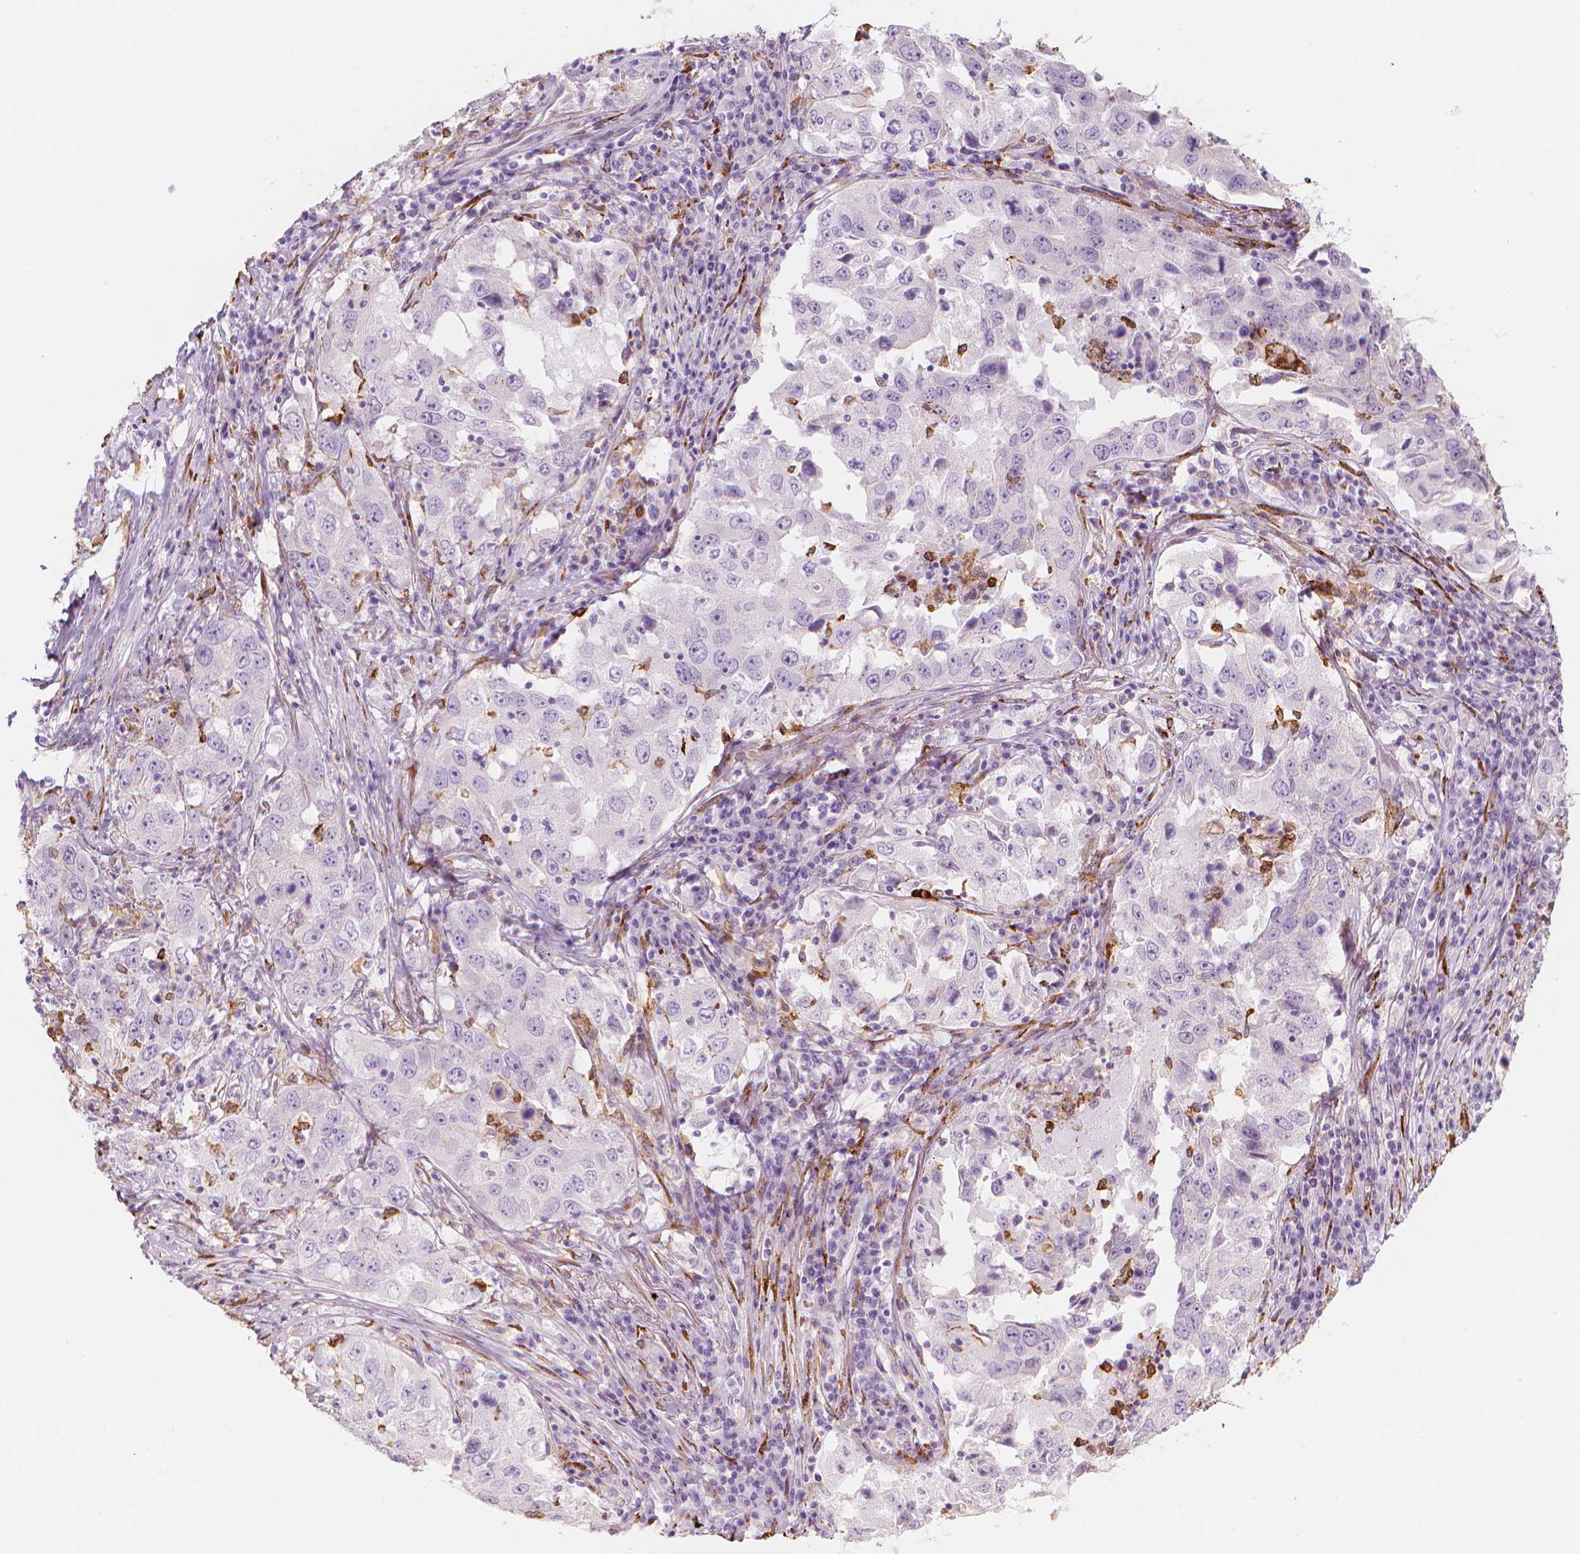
{"staining": {"intensity": "negative", "quantity": "none", "location": "none"}, "tissue": "lung cancer", "cell_type": "Tumor cells", "image_type": "cancer", "snomed": [{"axis": "morphology", "description": "Adenocarcinoma, NOS"}, {"axis": "topography", "description": "Lung"}], "caption": "DAB immunohistochemical staining of human lung cancer demonstrates no significant positivity in tumor cells.", "gene": "CES1", "patient": {"sex": "male", "age": 73}}